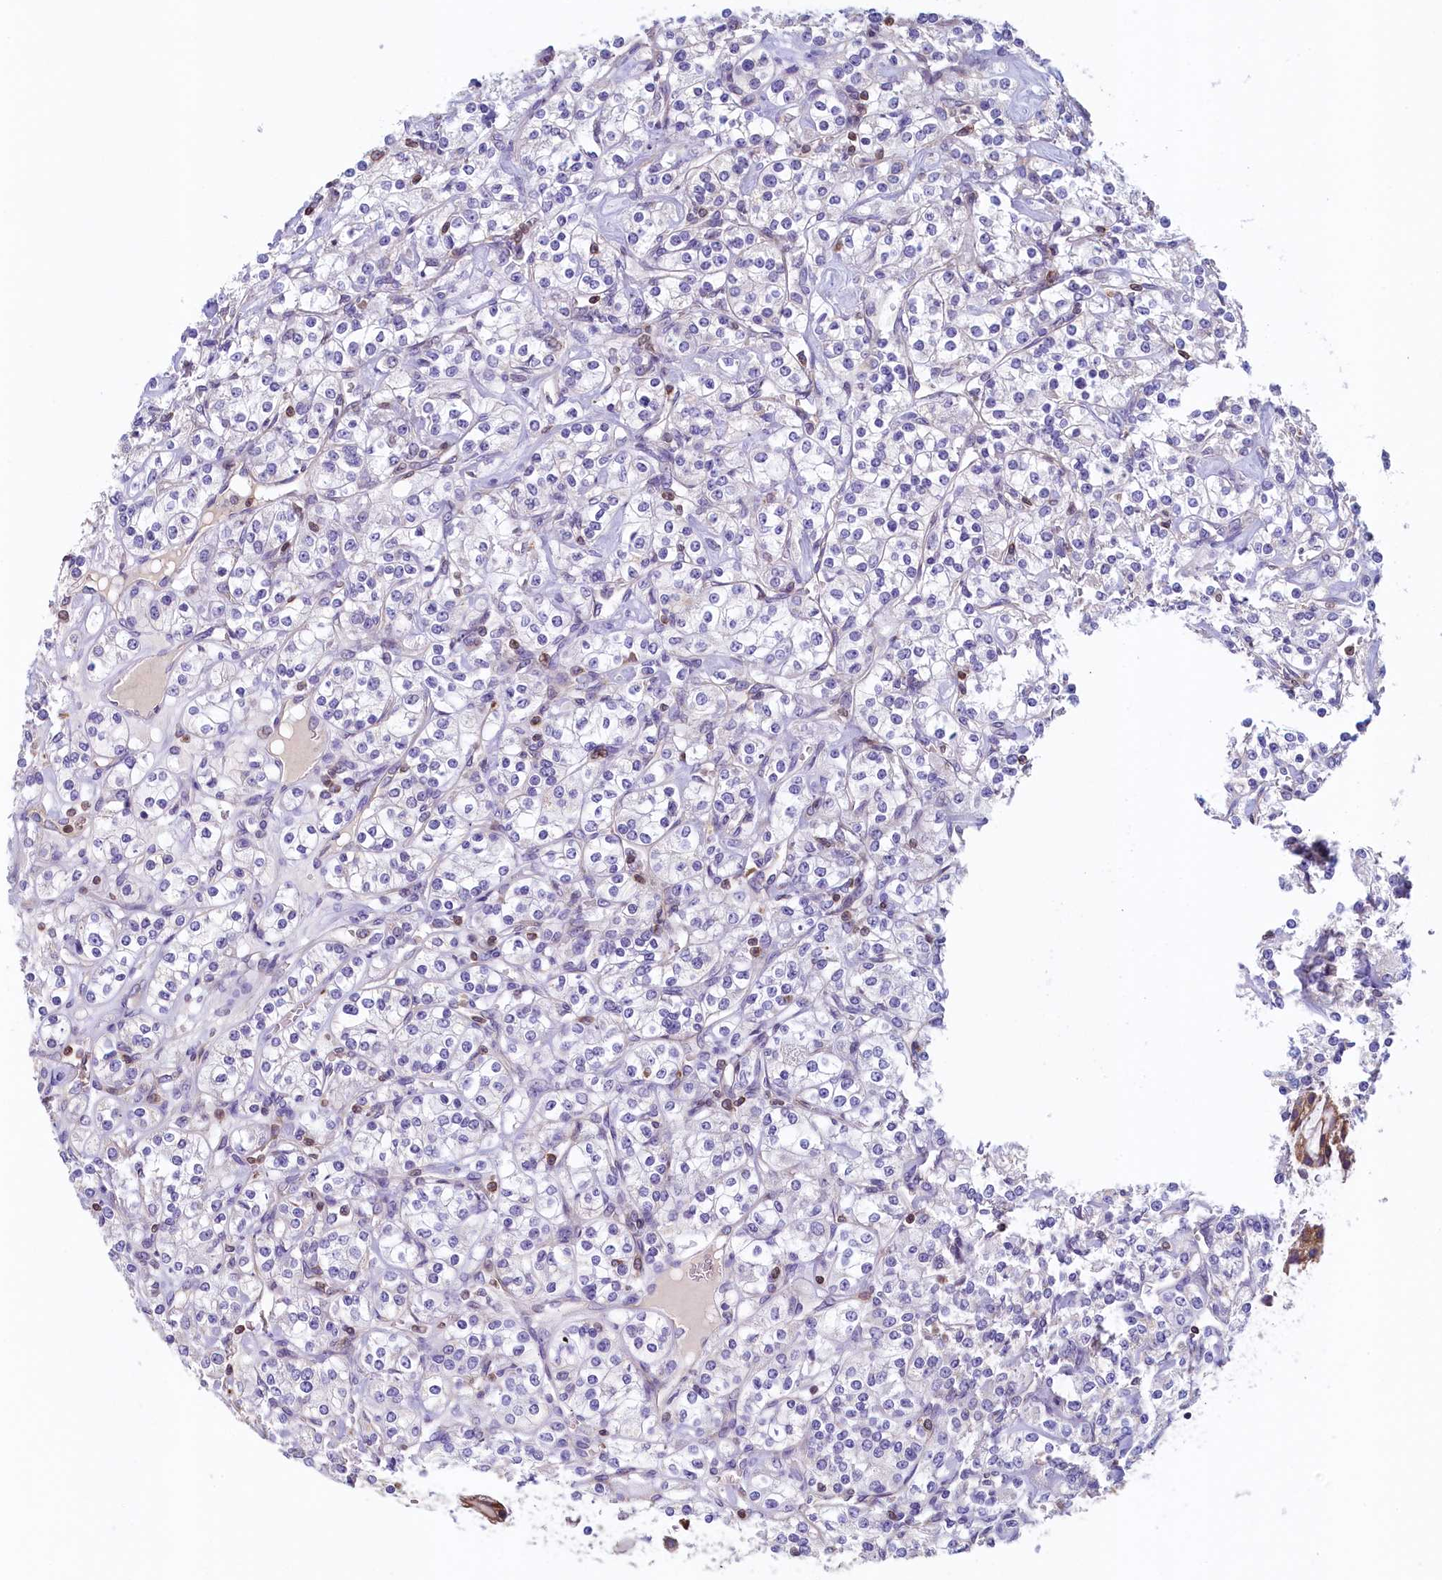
{"staining": {"intensity": "negative", "quantity": "none", "location": "none"}, "tissue": "renal cancer", "cell_type": "Tumor cells", "image_type": "cancer", "snomed": [{"axis": "morphology", "description": "Adenocarcinoma, NOS"}, {"axis": "topography", "description": "Kidney"}], "caption": "Tumor cells show no significant staining in adenocarcinoma (renal).", "gene": "TRAF3IP3", "patient": {"sex": "male", "age": 77}}